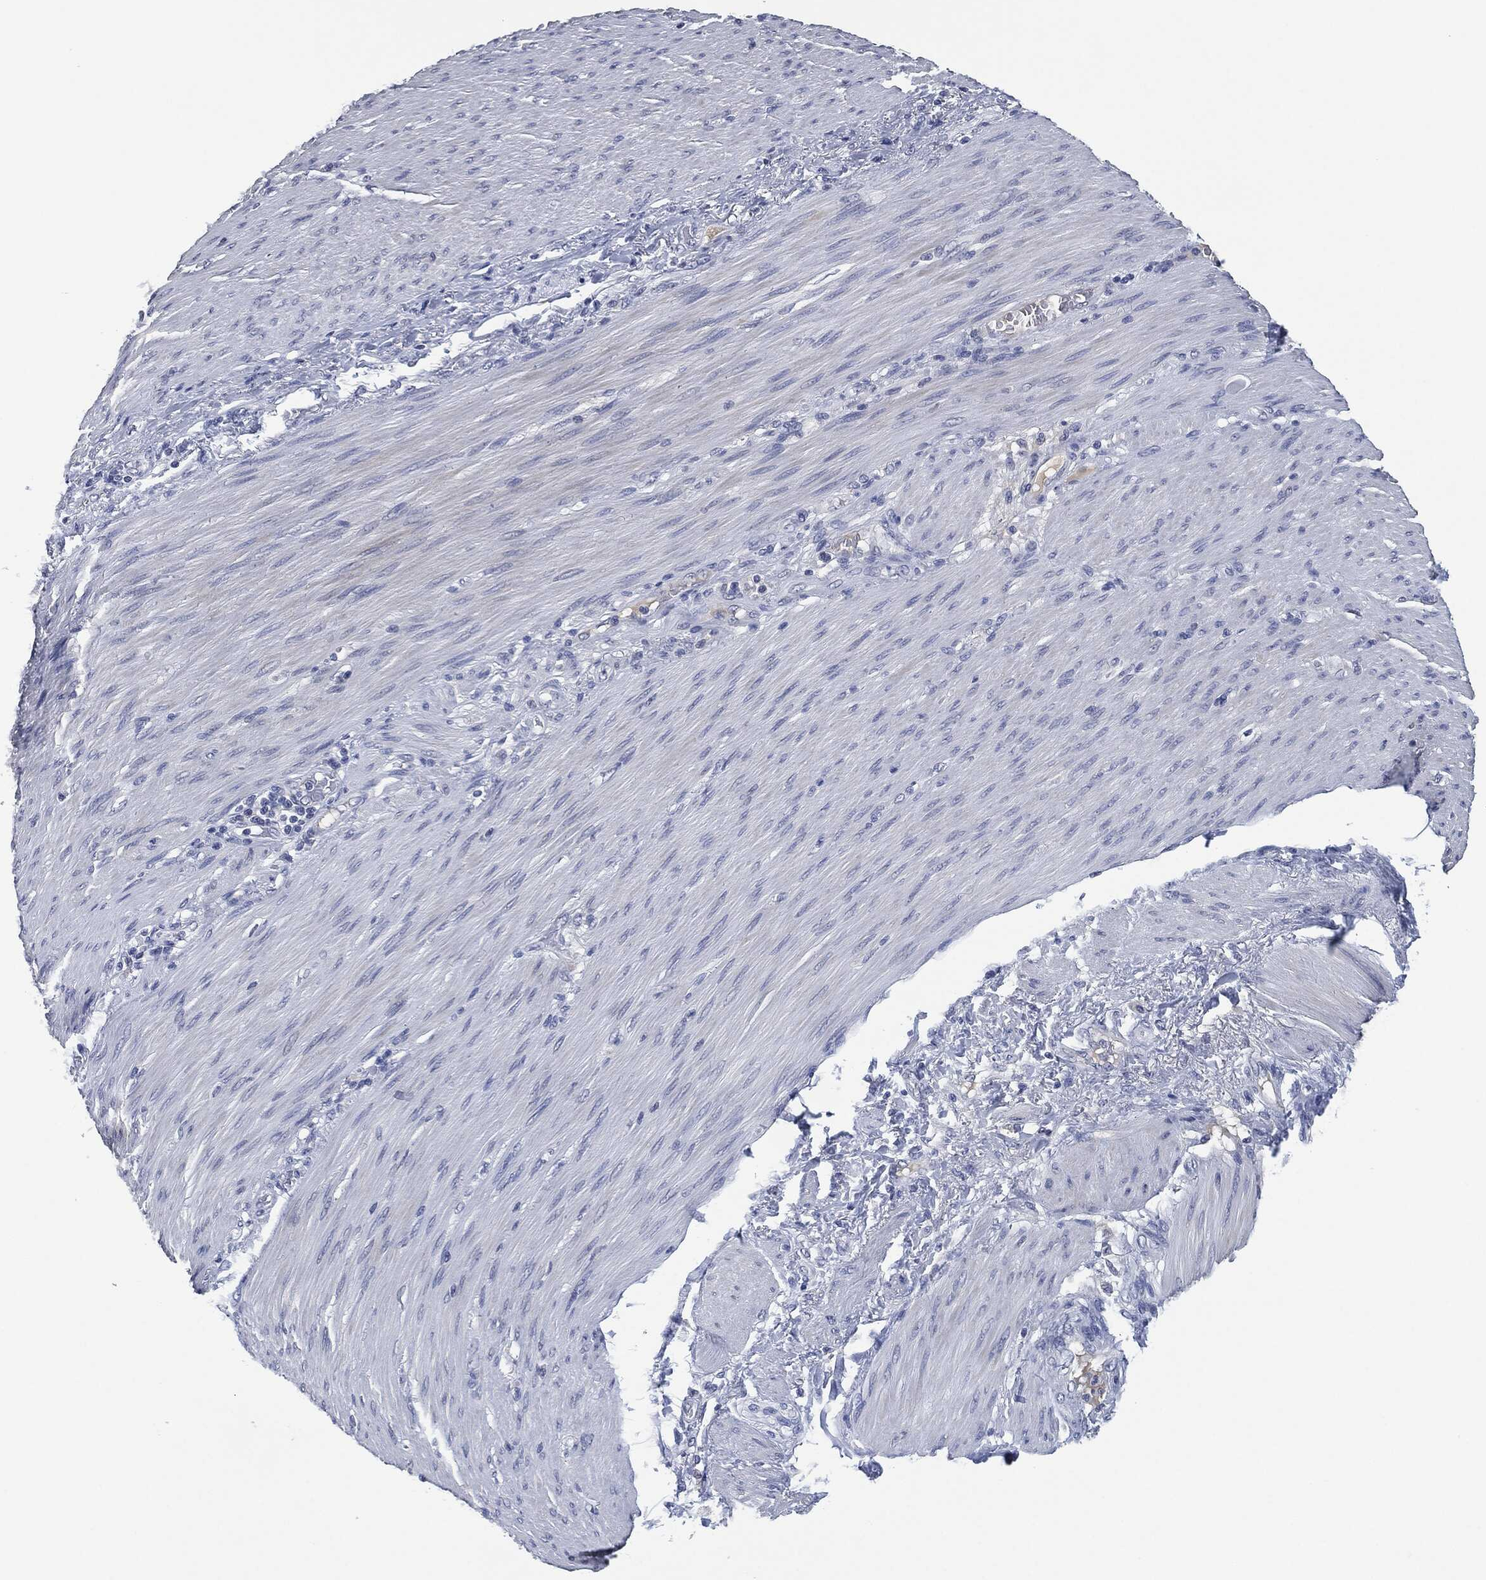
{"staining": {"intensity": "negative", "quantity": "none", "location": "none"}, "tissue": "stomach cancer", "cell_type": "Tumor cells", "image_type": "cancer", "snomed": [{"axis": "morphology", "description": "Normal tissue, NOS"}, {"axis": "morphology", "description": "Adenocarcinoma, NOS"}, {"axis": "topography", "description": "Stomach"}], "caption": "IHC image of human adenocarcinoma (stomach) stained for a protein (brown), which exhibits no staining in tumor cells.", "gene": "IL2RG", "patient": {"sex": "female", "age": 79}}